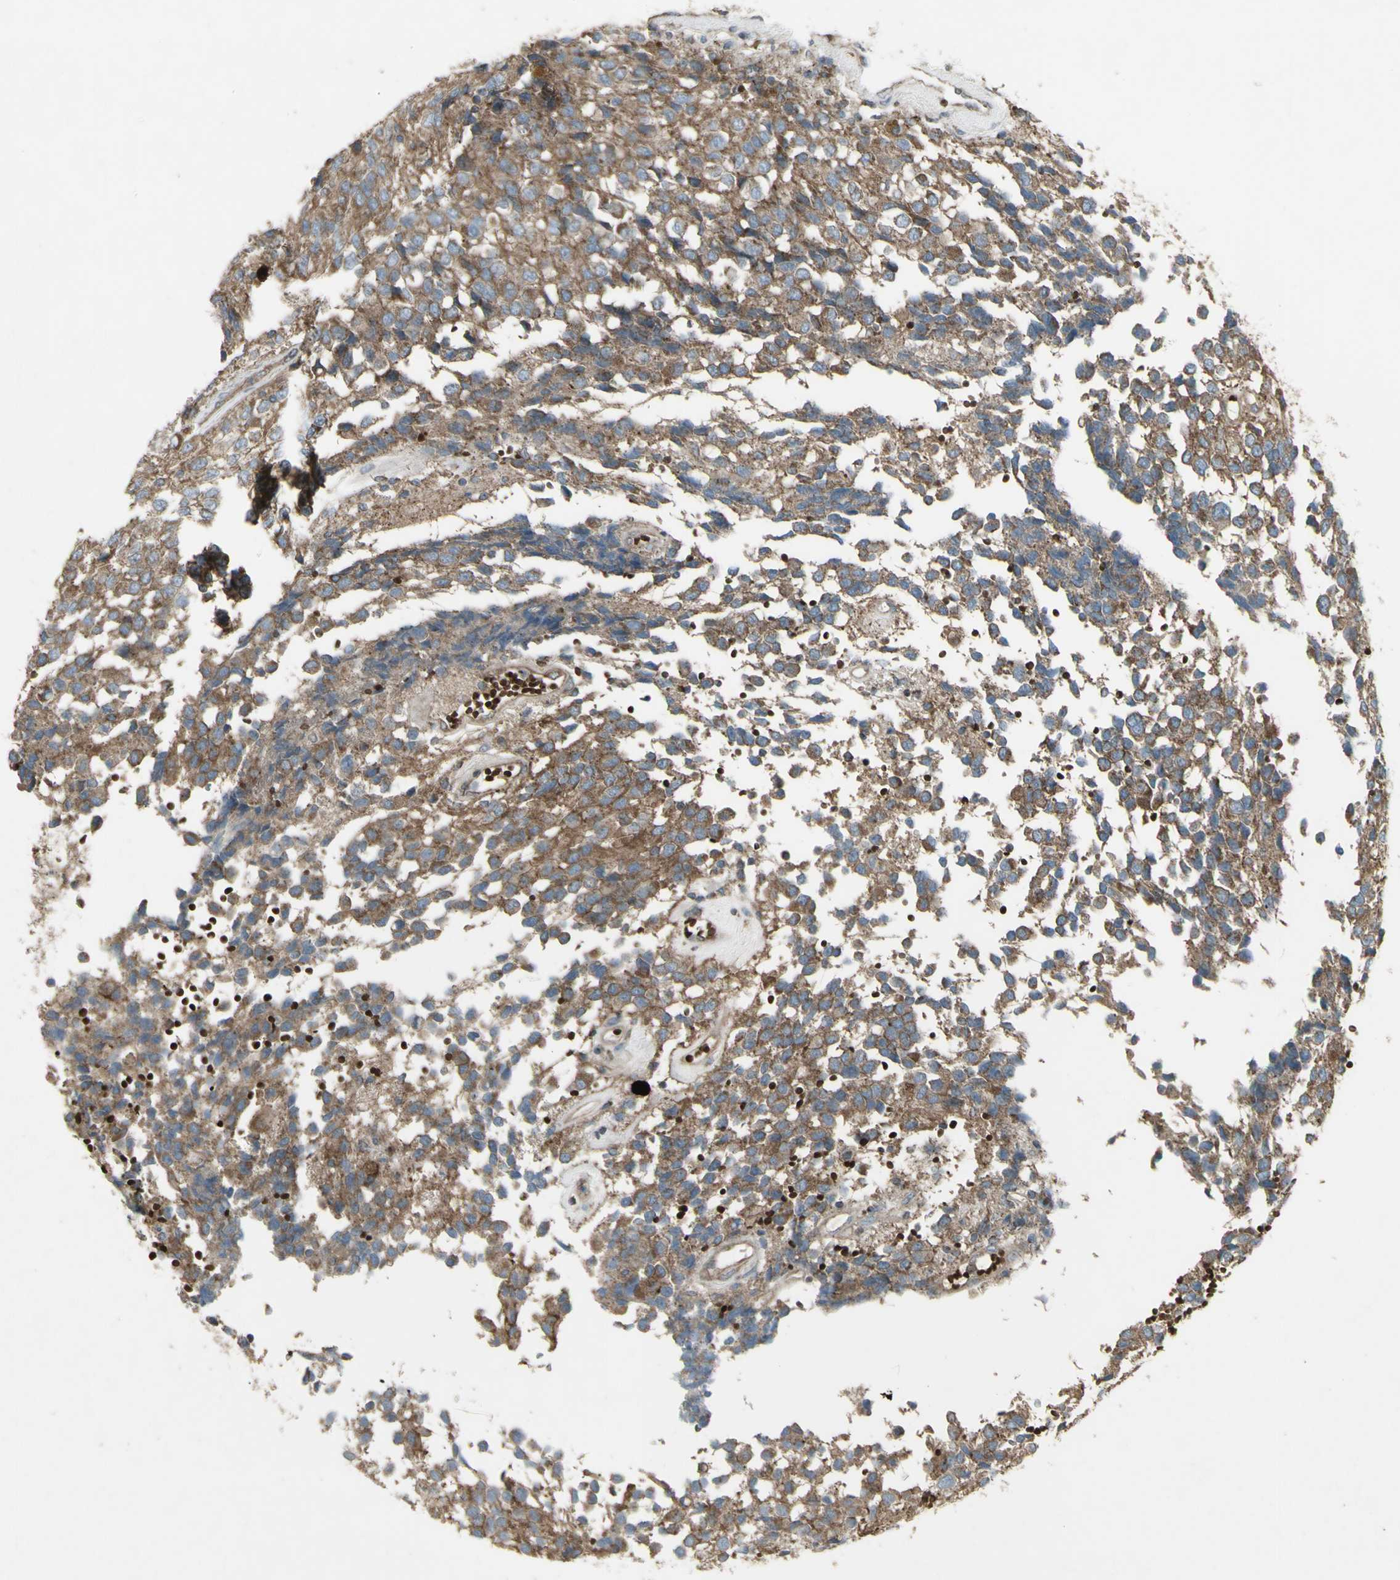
{"staining": {"intensity": "moderate", "quantity": ">75%", "location": "cytoplasmic/membranous"}, "tissue": "glioma", "cell_type": "Tumor cells", "image_type": "cancer", "snomed": [{"axis": "morphology", "description": "Glioma, malignant, High grade"}, {"axis": "topography", "description": "Brain"}], "caption": "IHC (DAB) staining of glioma displays moderate cytoplasmic/membranous protein expression in about >75% of tumor cells. The protein is stained brown, and the nuclei are stained in blue (DAB (3,3'-diaminobenzidine) IHC with brightfield microscopy, high magnification).", "gene": "SHC1", "patient": {"sex": "male", "age": 32}}